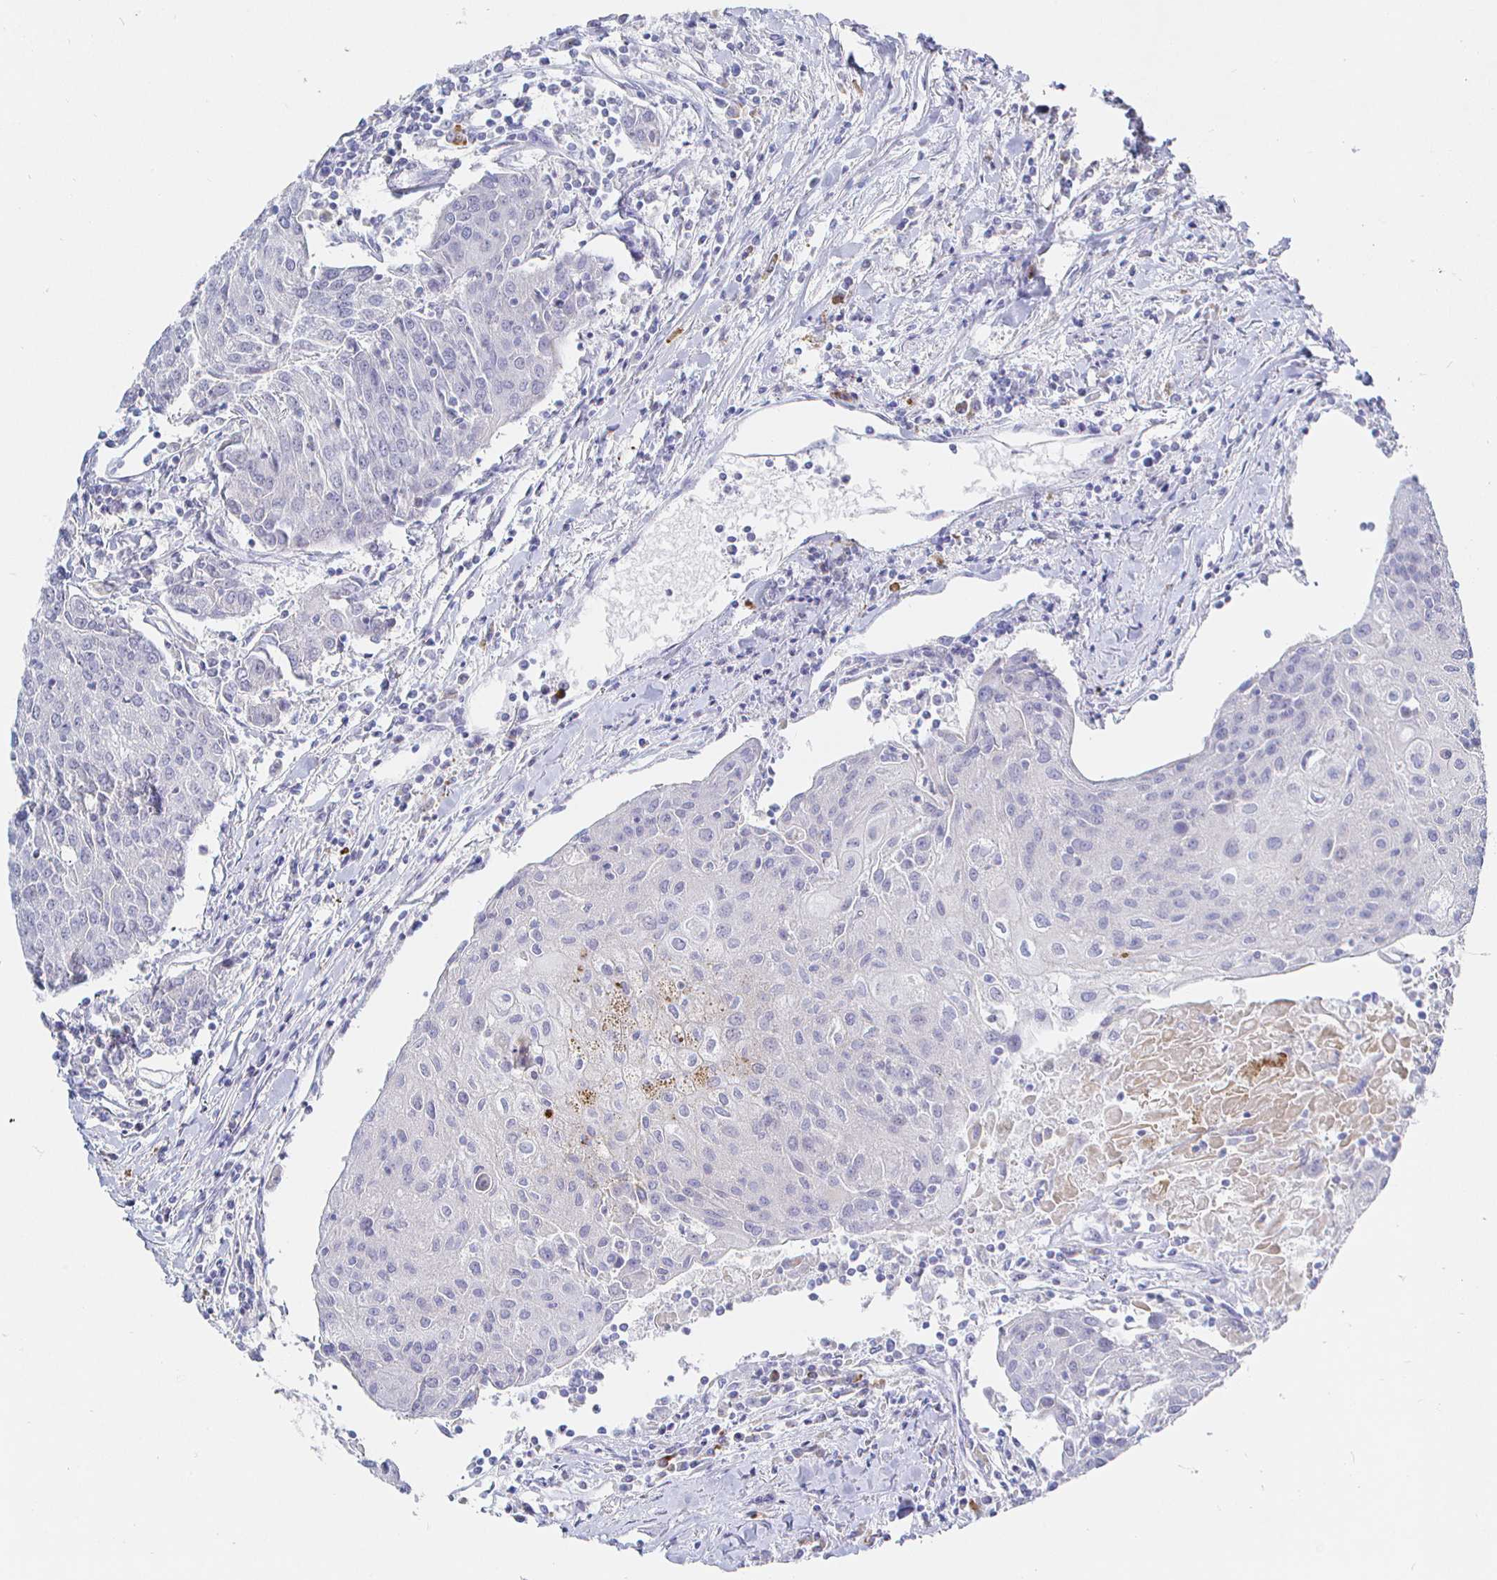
{"staining": {"intensity": "weak", "quantity": "<25%", "location": "cytoplasmic/membranous"}, "tissue": "urothelial cancer", "cell_type": "Tumor cells", "image_type": "cancer", "snomed": [{"axis": "morphology", "description": "Urothelial carcinoma, High grade"}, {"axis": "topography", "description": "Urinary bladder"}], "caption": "Tumor cells are negative for protein expression in human urothelial cancer.", "gene": "LRRC23", "patient": {"sex": "female", "age": 85}}